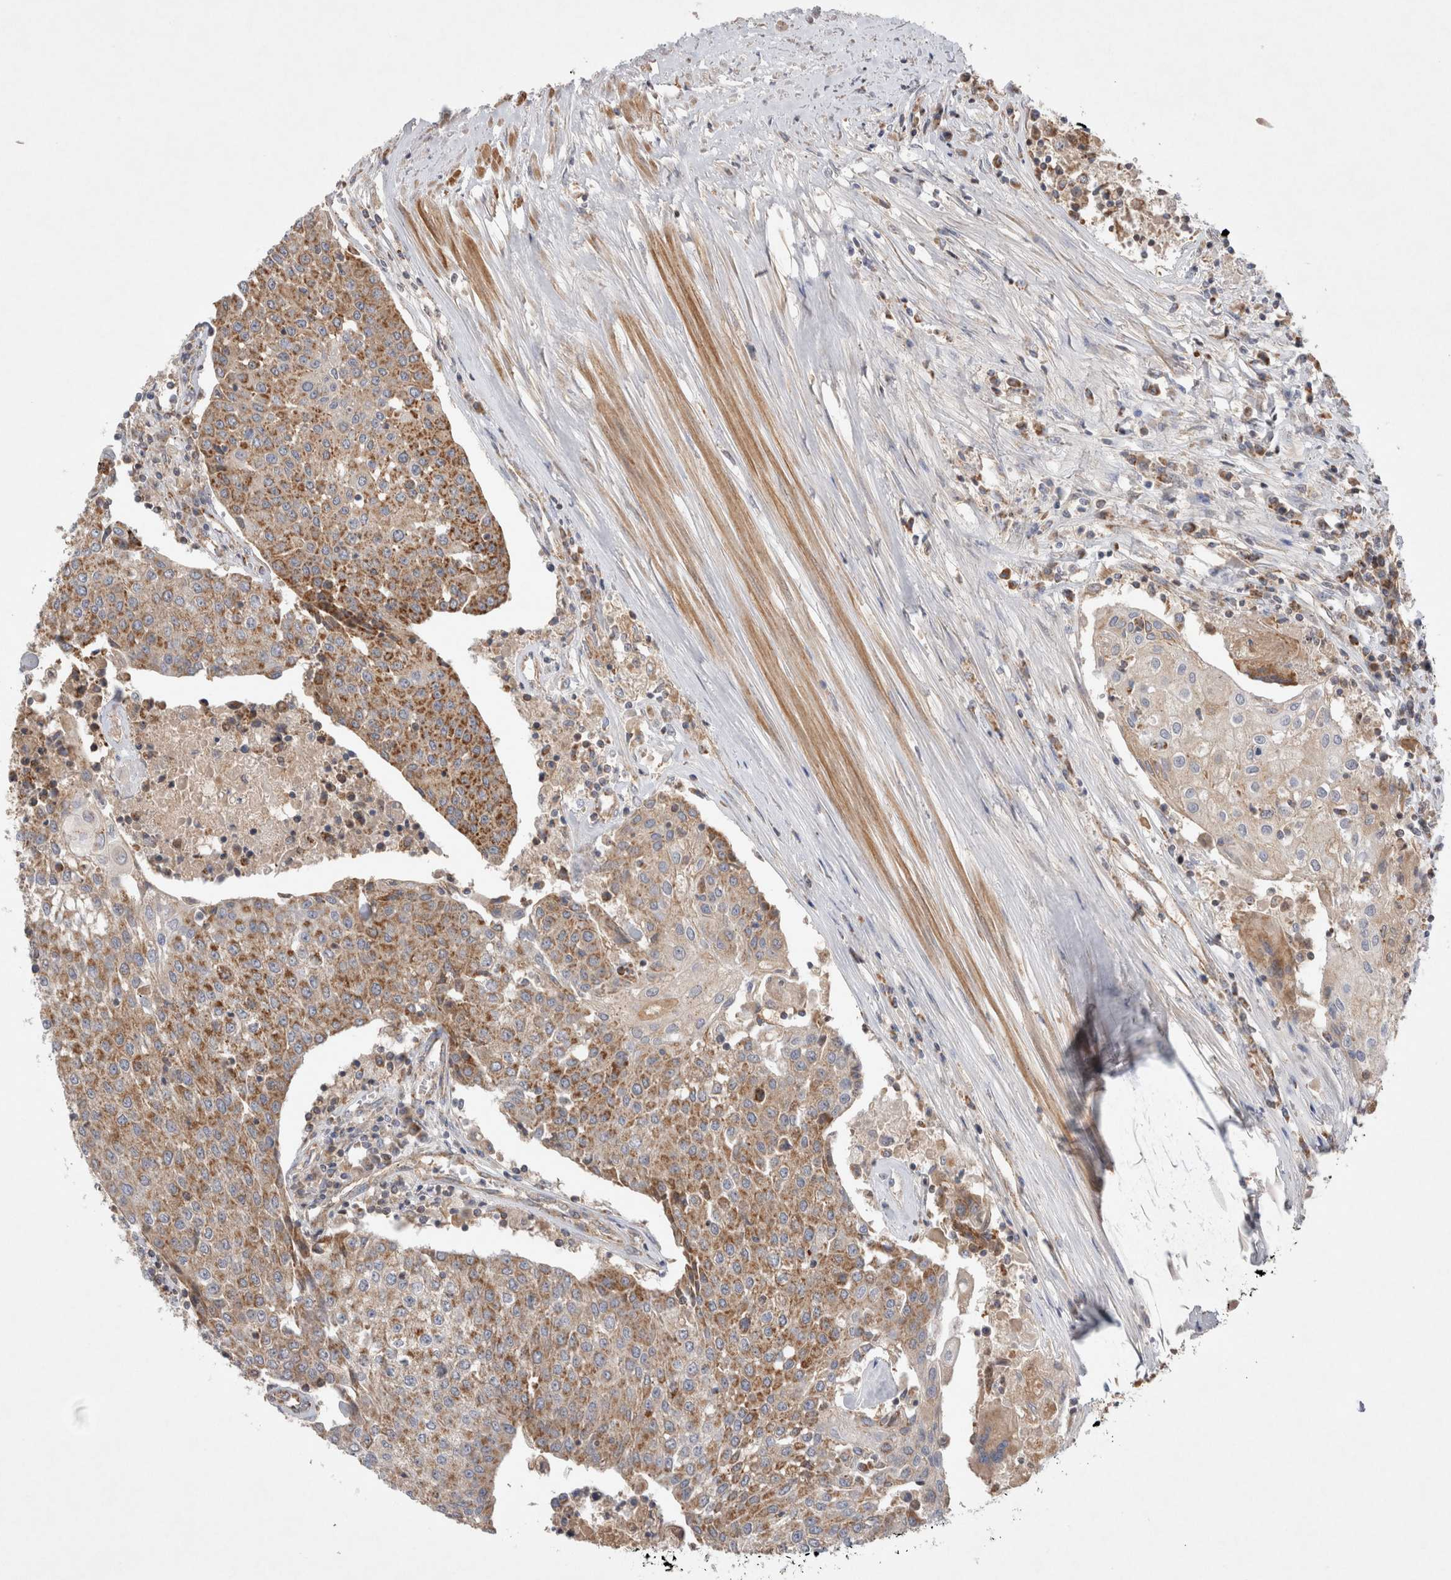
{"staining": {"intensity": "moderate", "quantity": ">75%", "location": "cytoplasmic/membranous"}, "tissue": "urothelial cancer", "cell_type": "Tumor cells", "image_type": "cancer", "snomed": [{"axis": "morphology", "description": "Urothelial carcinoma, High grade"}, {"axis": "topography", "description": "Urinary bladder"}], "caption": "Immunohistochemistry (IHC) of urothelial cancer demonstrates medium levels of moderate cytoplasmic/membranous positivity in about >75% of tumor cells. (brown staining indicates protein expression, while blue staining denotes nuclei).", "gene": "MRPS28", "patient": {"sex": "female", "age": 85}}